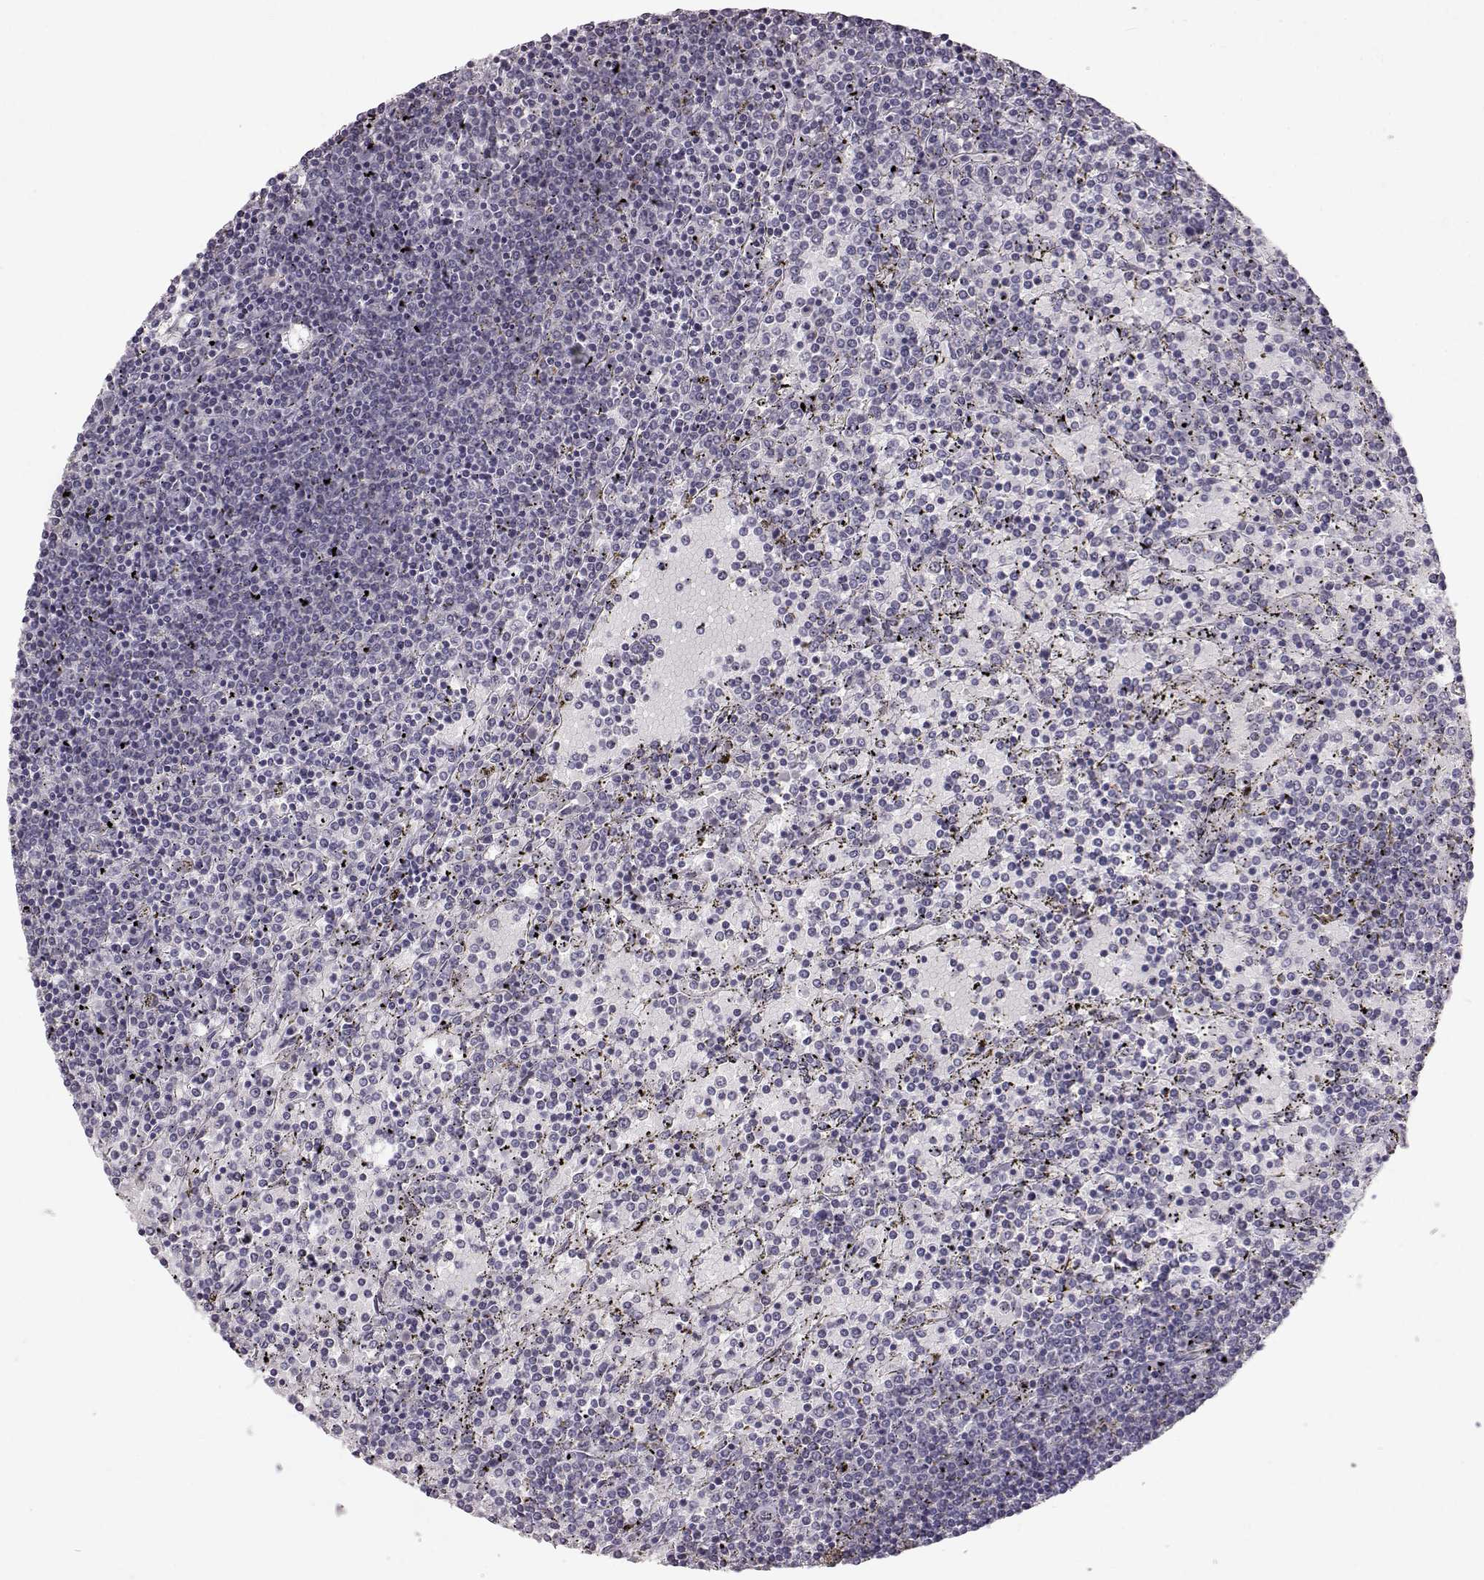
{"staining": {"intensity": "negative", "quantity": "none", "location": "none"}, "tissue": "lymphoma", "cell_type": "Tumor cells", "image_type": "cancer", "snomed": [{"axis": "morphology", "description": "Malignant lymphoma, non-Hodgkin's type, Low grade"}, {"axis": "topography", "description": "Spleen"}], "caption": "The immunohistochemistry micrograph has no significant staining in tumor cells of low-grade malignant lymphoma, non-Hodgkin's type tissue. Nuclei are stained in blue.", "gene": "SPAG17", "patient": {"sex": "female", "age": 77}}